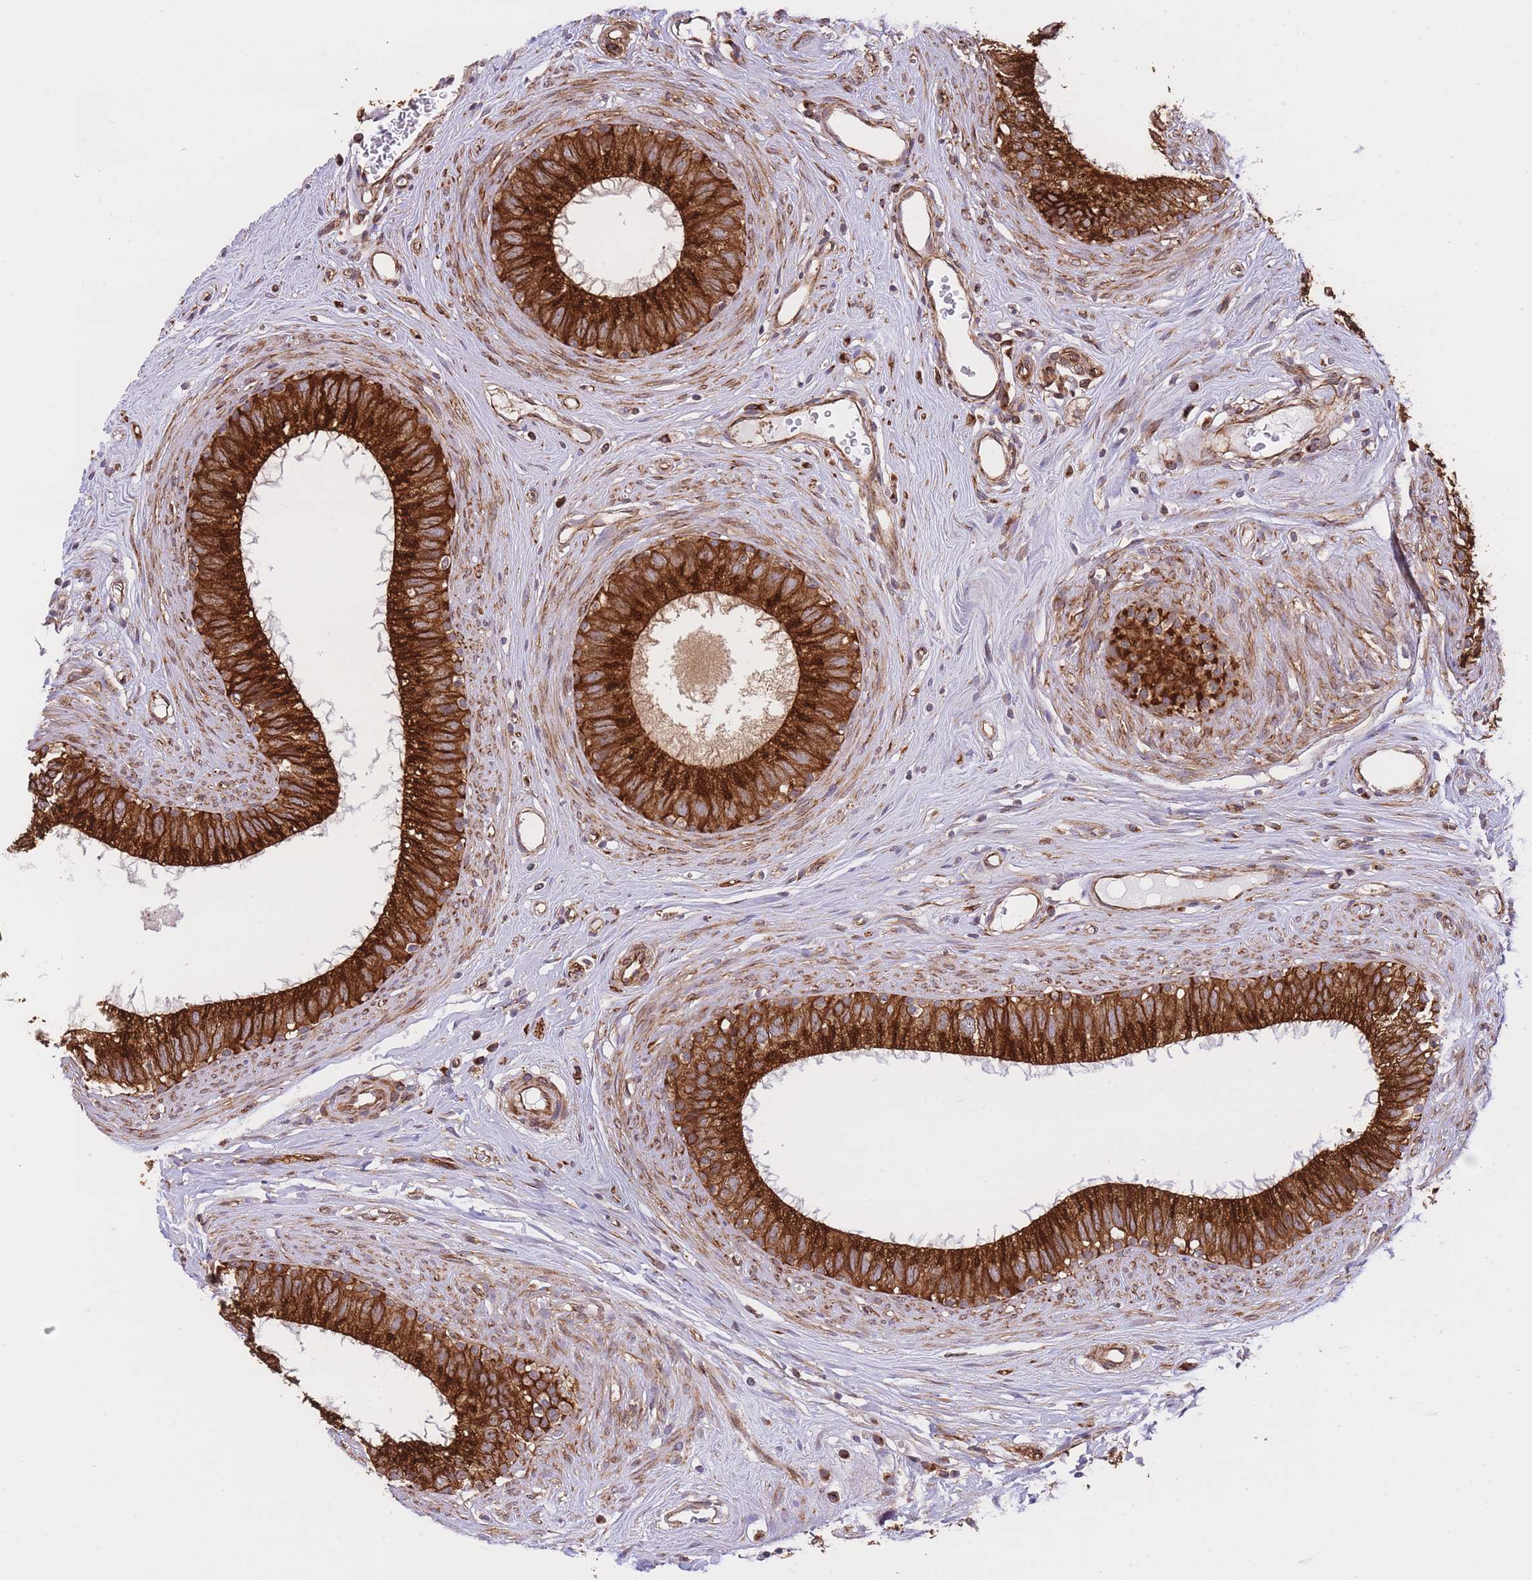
{"staining": {"intensity": "strong", "quantity": ">75%", "location": "cytoplasmic/membranous"}, "tissue": "epididymis", "cell_type": "Glandular cells", "image_type": "normal", "snomed": [{"axis": "morphology", "description": "Normal tissue, NOS"}, {"axis": "topography", "description": "Epididymis"}], "caption": "Epididymis stained with IHC reveals strong cytoplasmic/membranous positivity in approximately >75% of glandular cells.", "gene": "EXOSC8", "patient": {"sex": "male", "age": 80}}